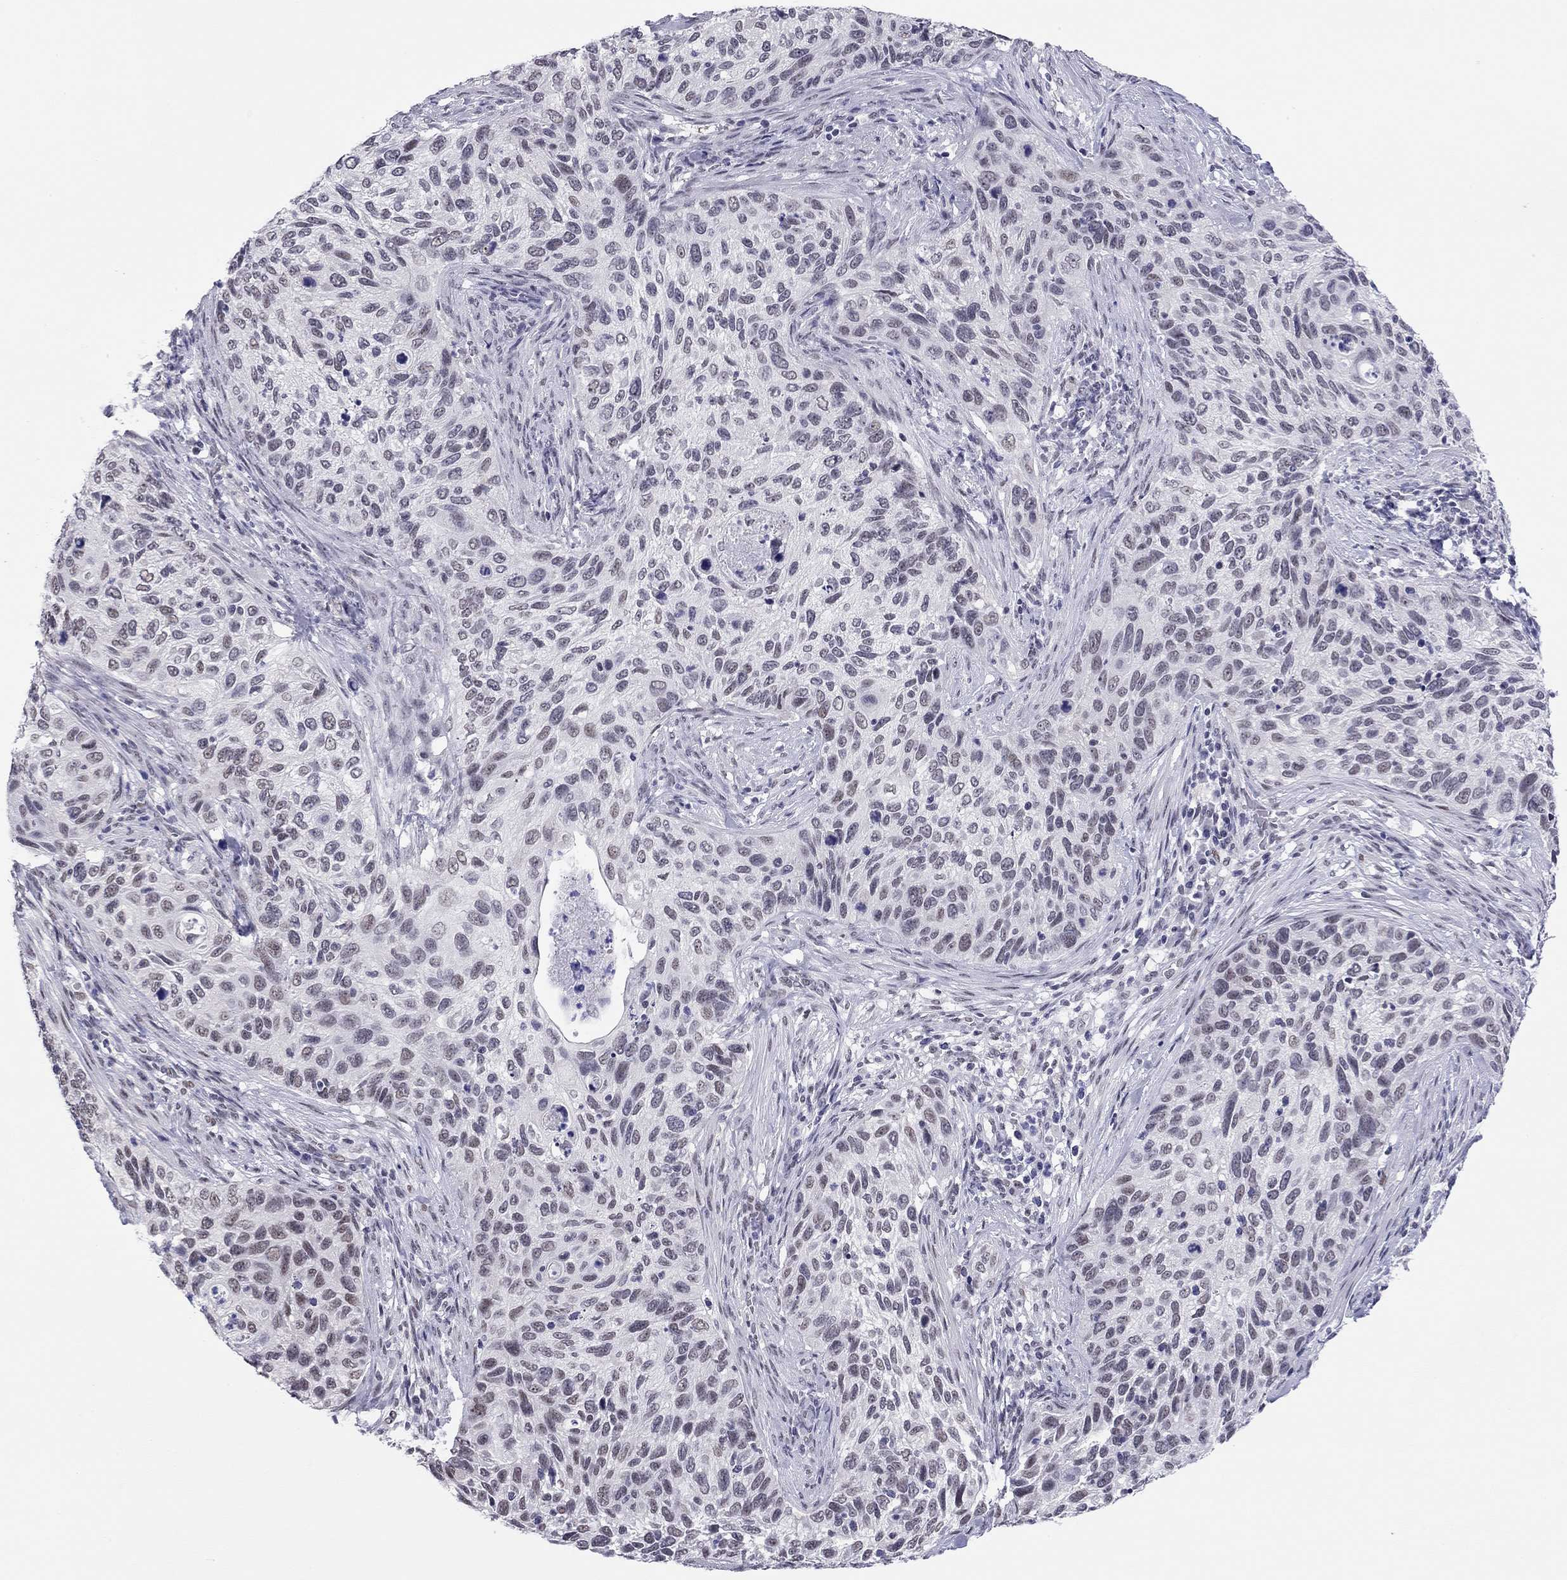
{"staining": {"intensity": "weak", "quantity": "<25%", "location": "nuclear"}, "tissue": "cervical cancer", "cell_type": "Tumor cells", "image_type": "cancer", "snomed": [{"axis": "morphology", "description": "Squamous cell carcinoma, NOS"}, {"axis": "topography", "description": "Cervix"}], "caption": "This histopathology image is of cervical squamous cell carcinoma stained with immunohistochemistry to label a protein in brown with the nuclei are counter-stained blue. There is no expression in tumor cells.", "gene": "DOT1L", "patient": {"sex": "female", "age": 70}}